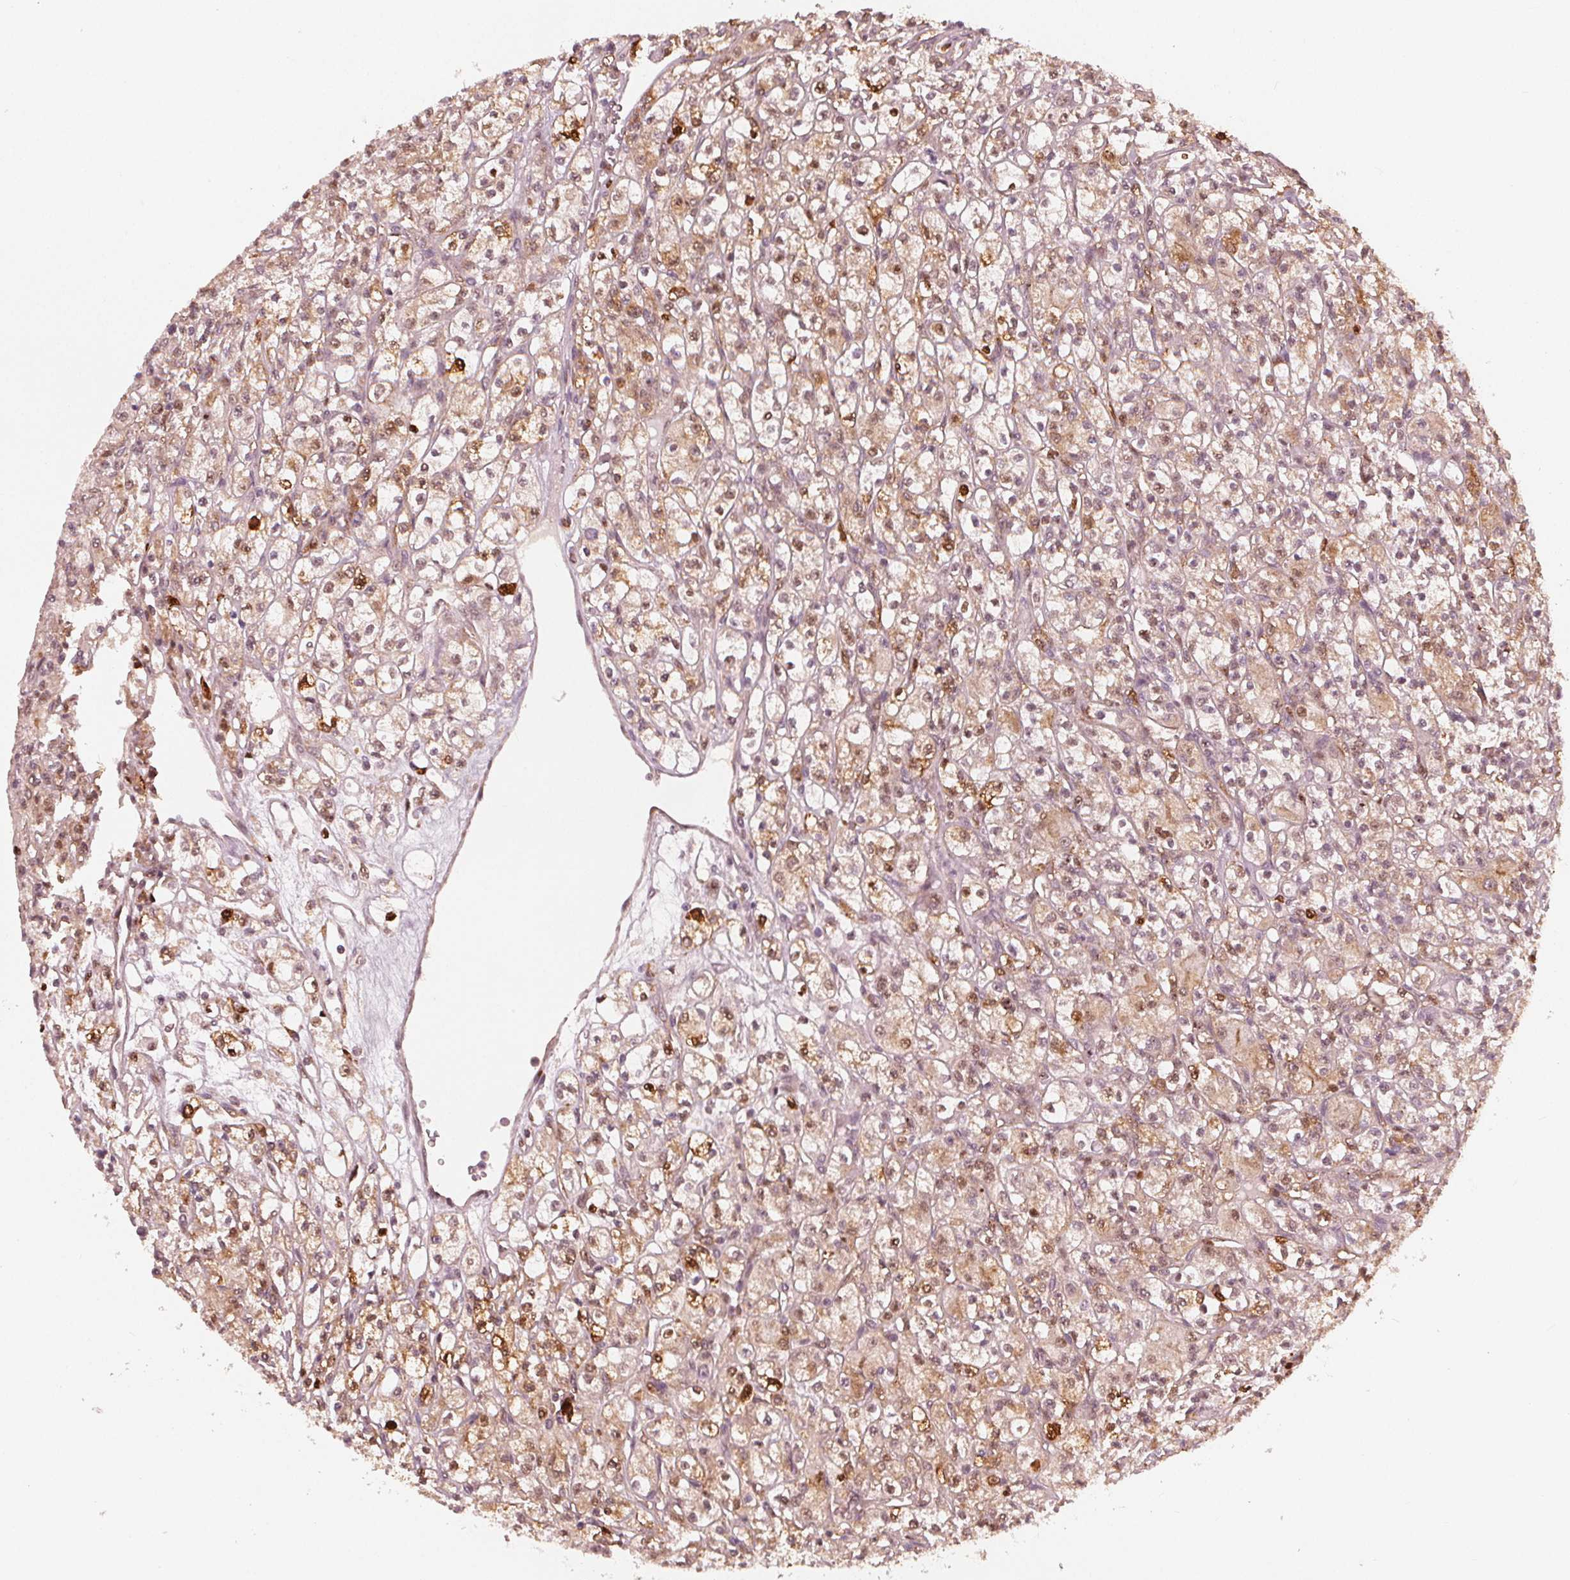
{"staining": {"intensity": "moderate", "quantity": "25%-75%", "location": "cytoplasmic/membranous,nuclear"}, "tissue": "renal cancer", "cell_type": "Tumor cells", "image_type": "cancer", "snomed": [{"axis": "morphology", "description": "Adenocarcinoma, NOS"}, {"axis": "topography", "description": "Kidney"}], "caption": "Human renal cancer (adenocarcinoma) stained with a brown dye reveals moderate cytoplasmic/membranous and nuclear positive expression in about 25%-75% of tumor cells.", "gene": "SQSTM1", "patient": {"sex": "female", "age": 70}}